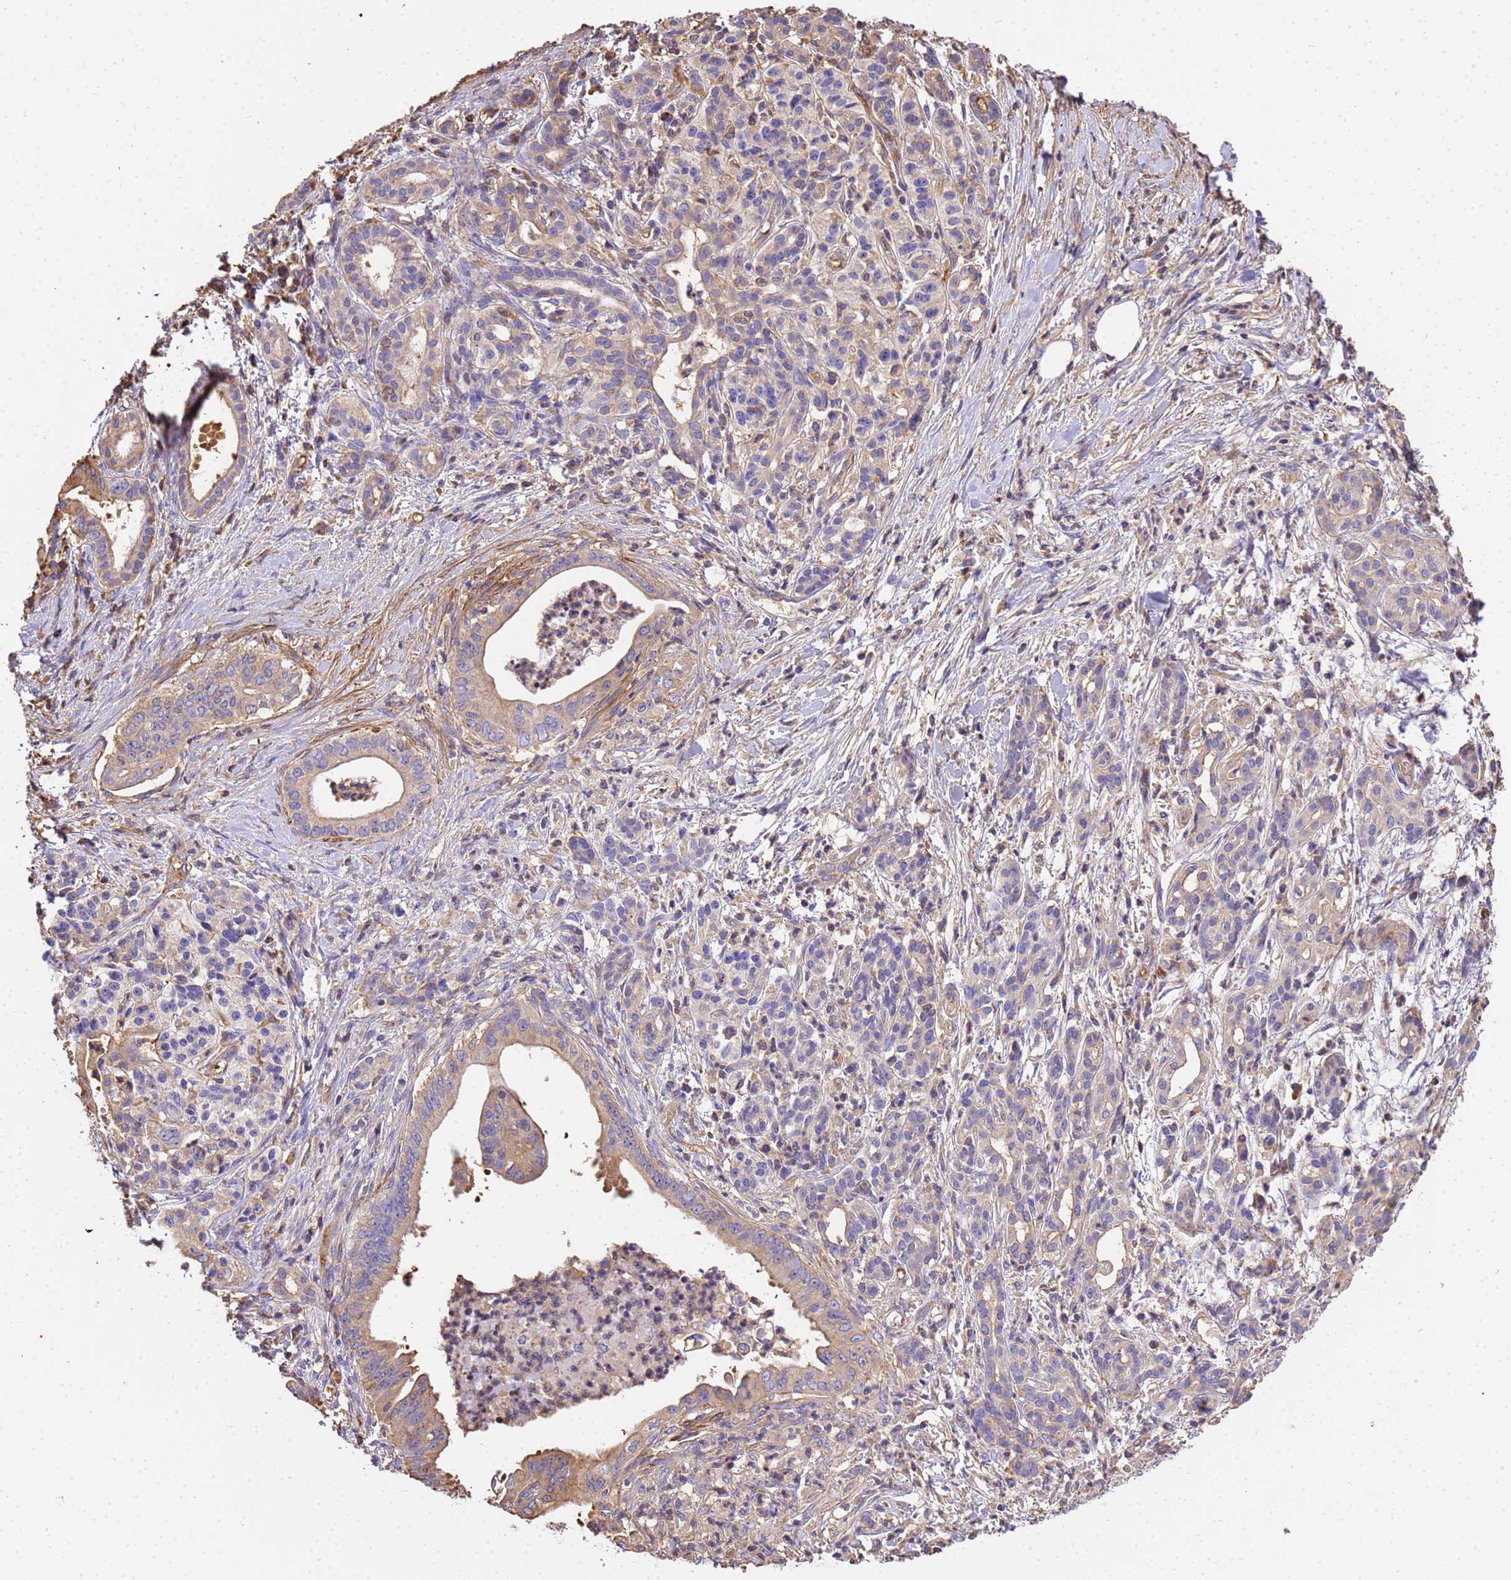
{"staining": {"intensity": "moderate", "quantity": "25%-75%", "location": "cytoplasmic/membranous"}, "tissue": "pancreatic cancer", "cell_type": "Tumor cells", "image_type": "cancer", "snomed": [{"axis": "morphology", "description": "Adenocarcinoma, NOS"}, {"axis": "topography", "description": "Pancreas"}], "caption": "Immunohistochemistry (IHC) of human adenocarcinoma (pancreatic) exhibits medium levels of moderate cytoplasmic/membranous positivity in approximately 25%-75% of tumor cells.", "gene": "WDR64", "patient": {"sex": "male", "age": 58}}